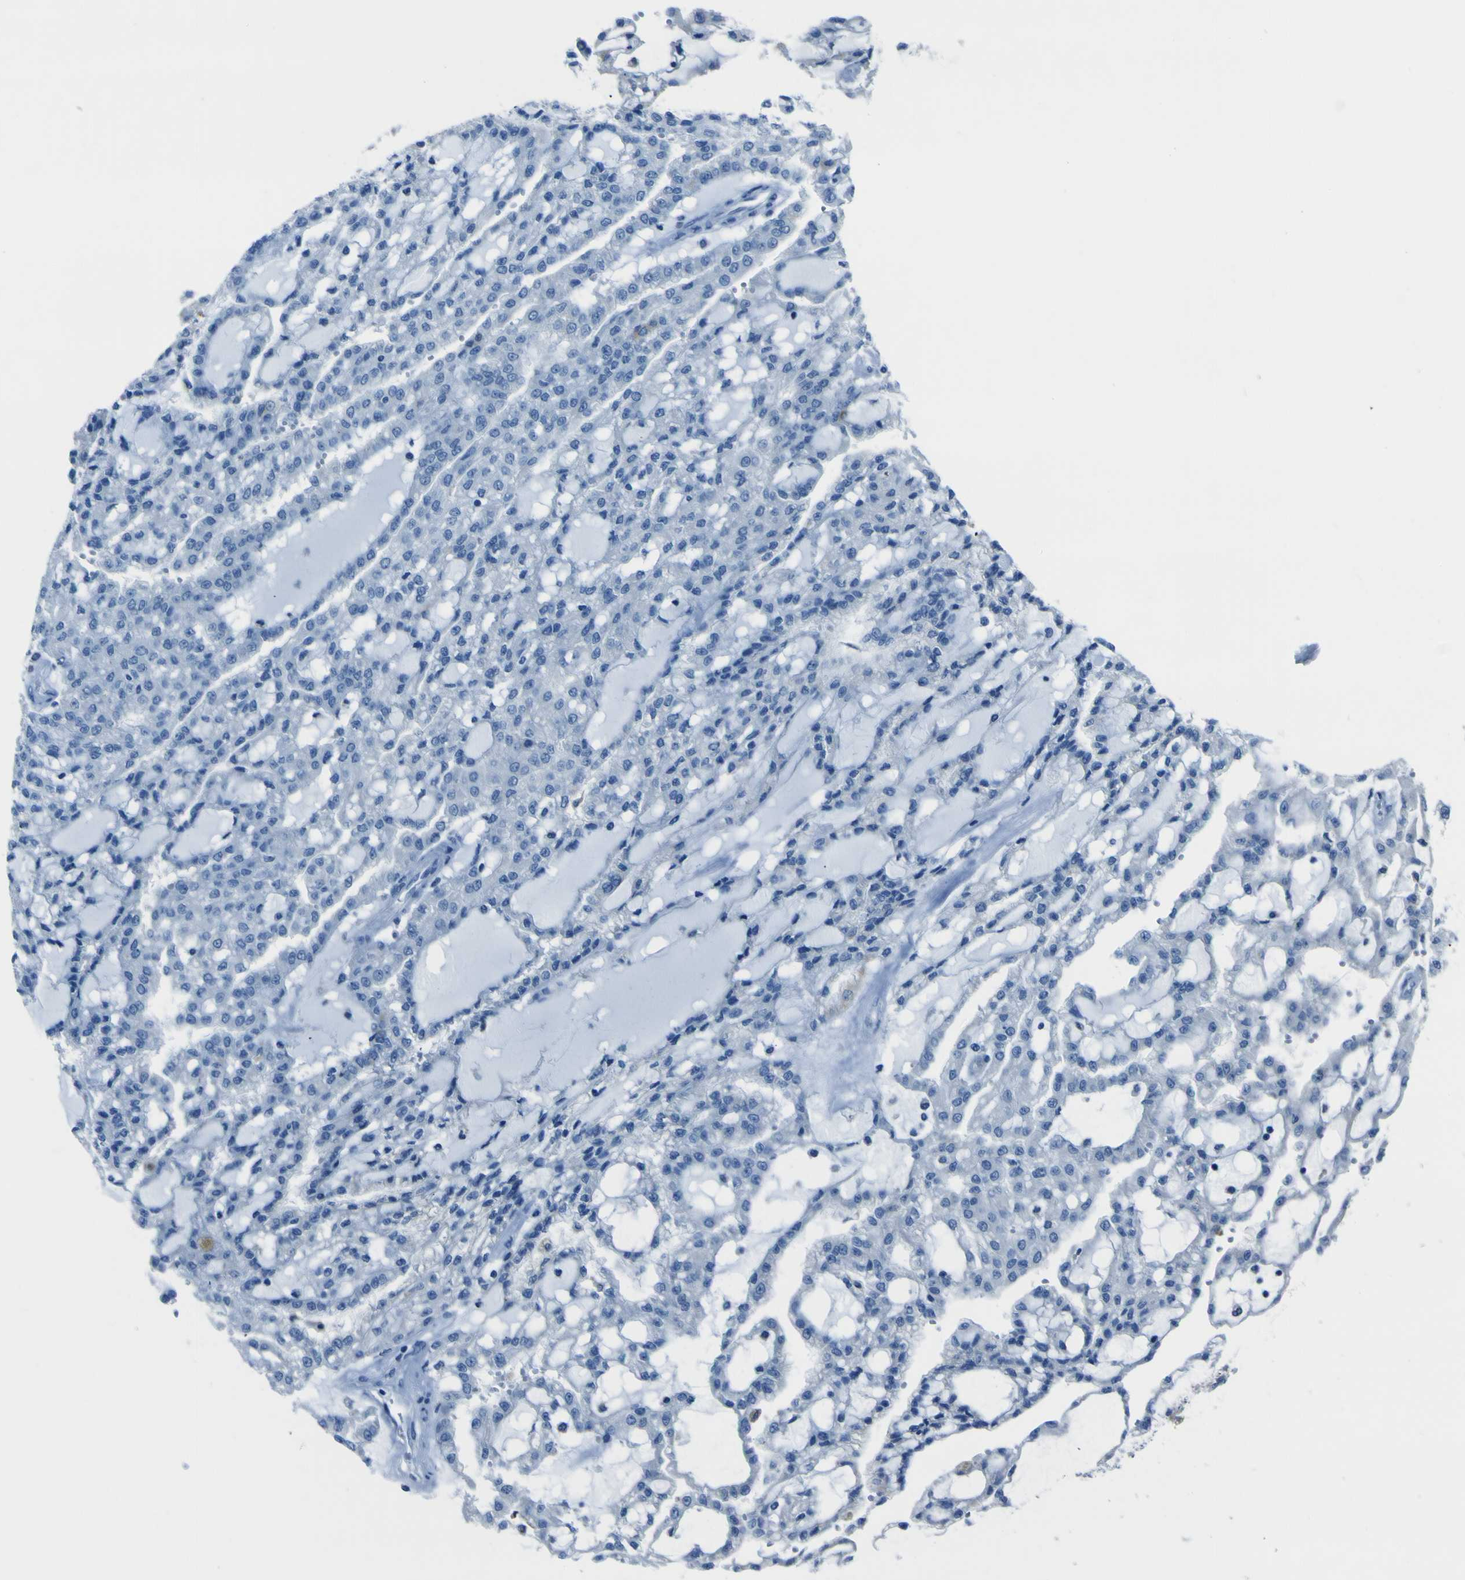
{"staining": {"intensity": "negative", "quantity": "none", "location": "none"}, "tissue": "renal cancer", "cell_type": "Tumor cells", "image_type": "cancer", "snomed": [{"axis": "morphology", "description": "Adenocarcinoma, NOS"}, {"axis": "topography", "description": "Kidney"}], "caption": "This photomicrograph is of renal cancer (adenocarcinoma) stained with IHC to label a protein in brown with the nuclei are counter-stained blue. There is no positivity in tumor cells.", "gene": "ACSL1", "patient": {"sex": "male", "age": 63}}